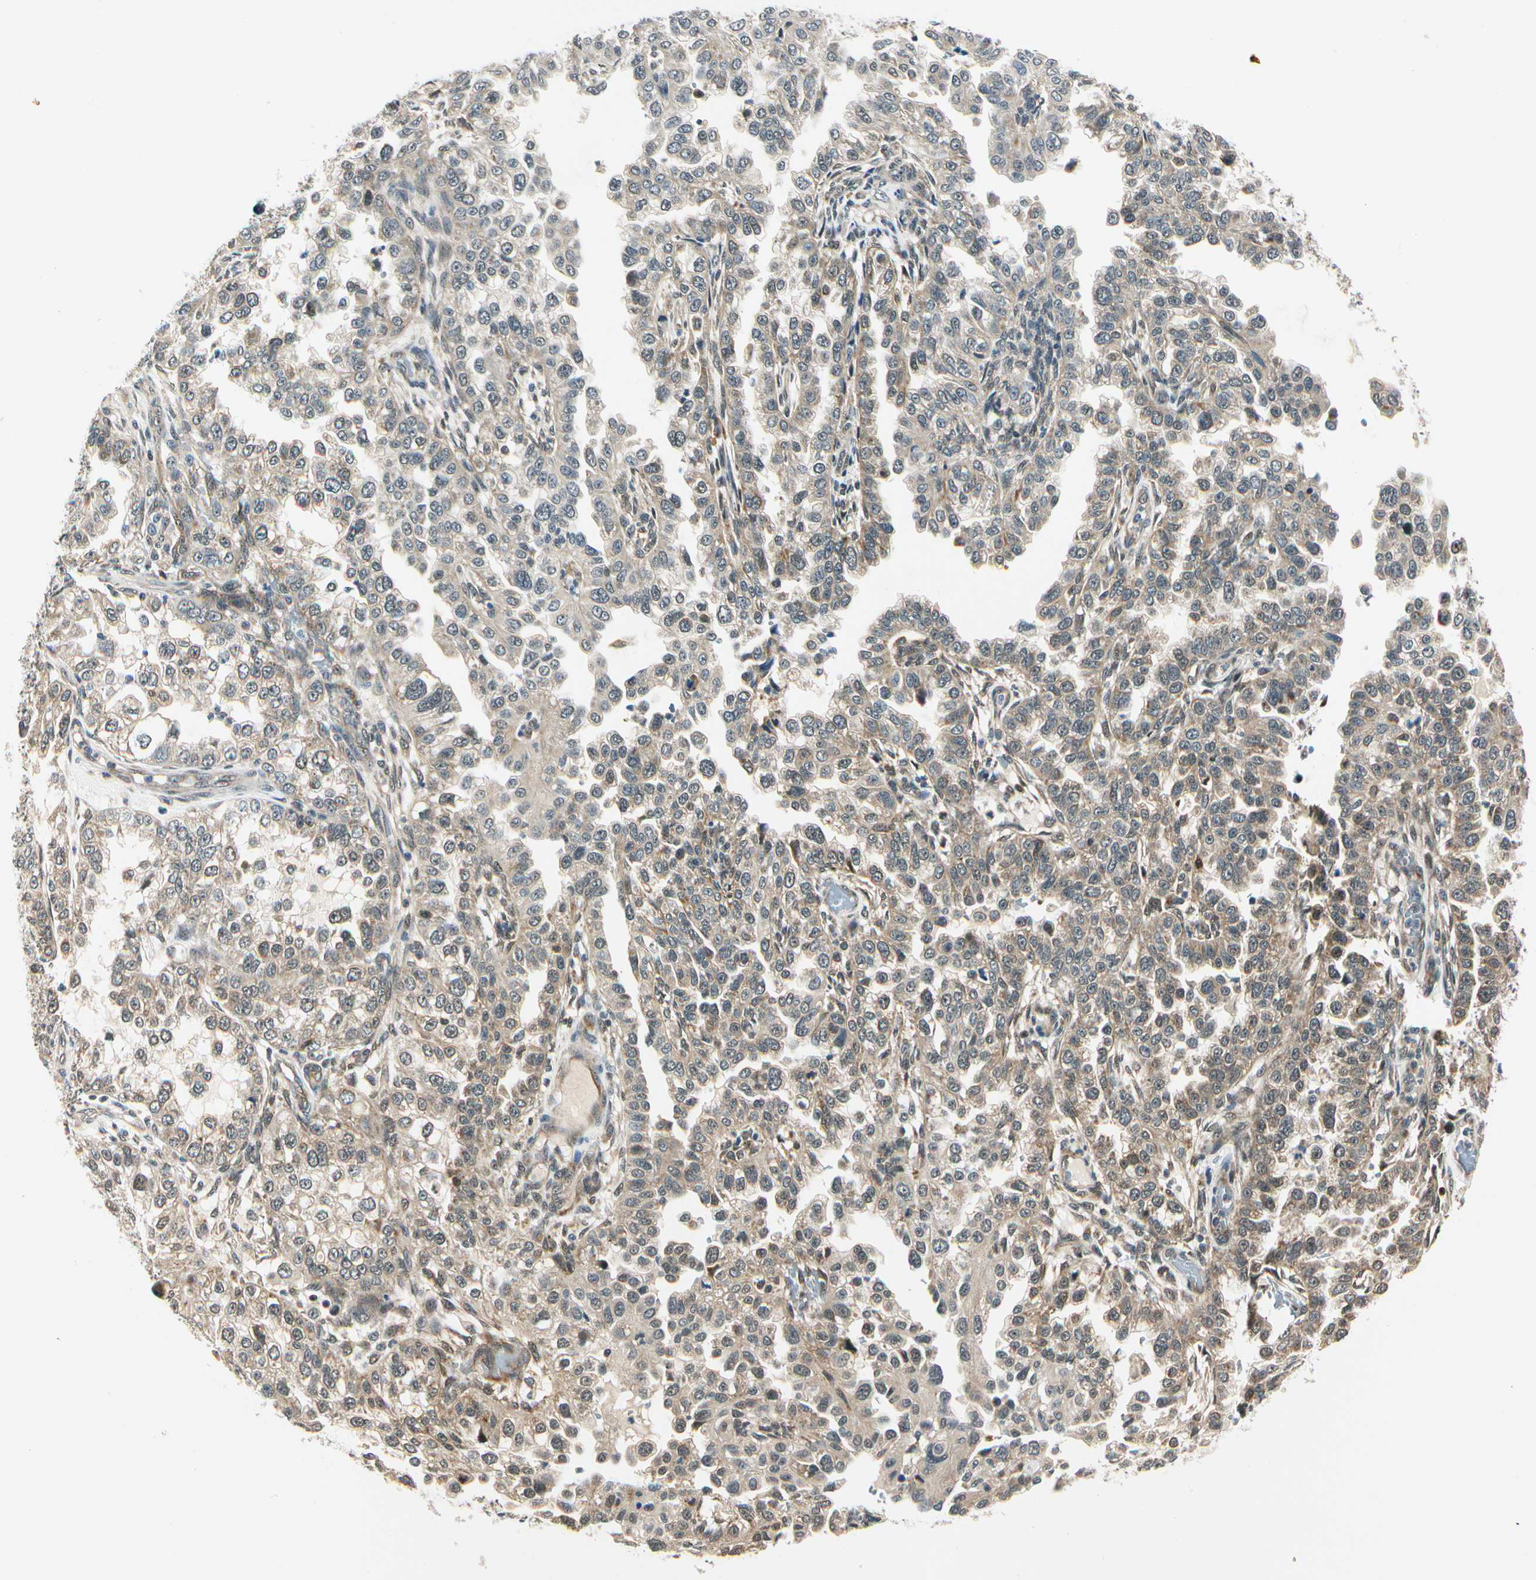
{"staining": {"intensity": "moderate", "quantity": ">75%", "location": "cytoplasmic/membranous"}, "tissue": "endometrial cancer", "cell_type": "Tumor cells", "image_type": "cancer", "snomed": [{"axis": "morphology", "description": "Adenocarcinoma, NOS"}, {"axis": "topography", "description": "Endometrium"}], "caption": "An image of human adenocarcinoma (endometrial) stained for a protein demonstrates moderate cytoplasmic/membranous brown staining in tumor cells.", "gene": "PDK2", "patient": {"sex": "female", "age": 85}}